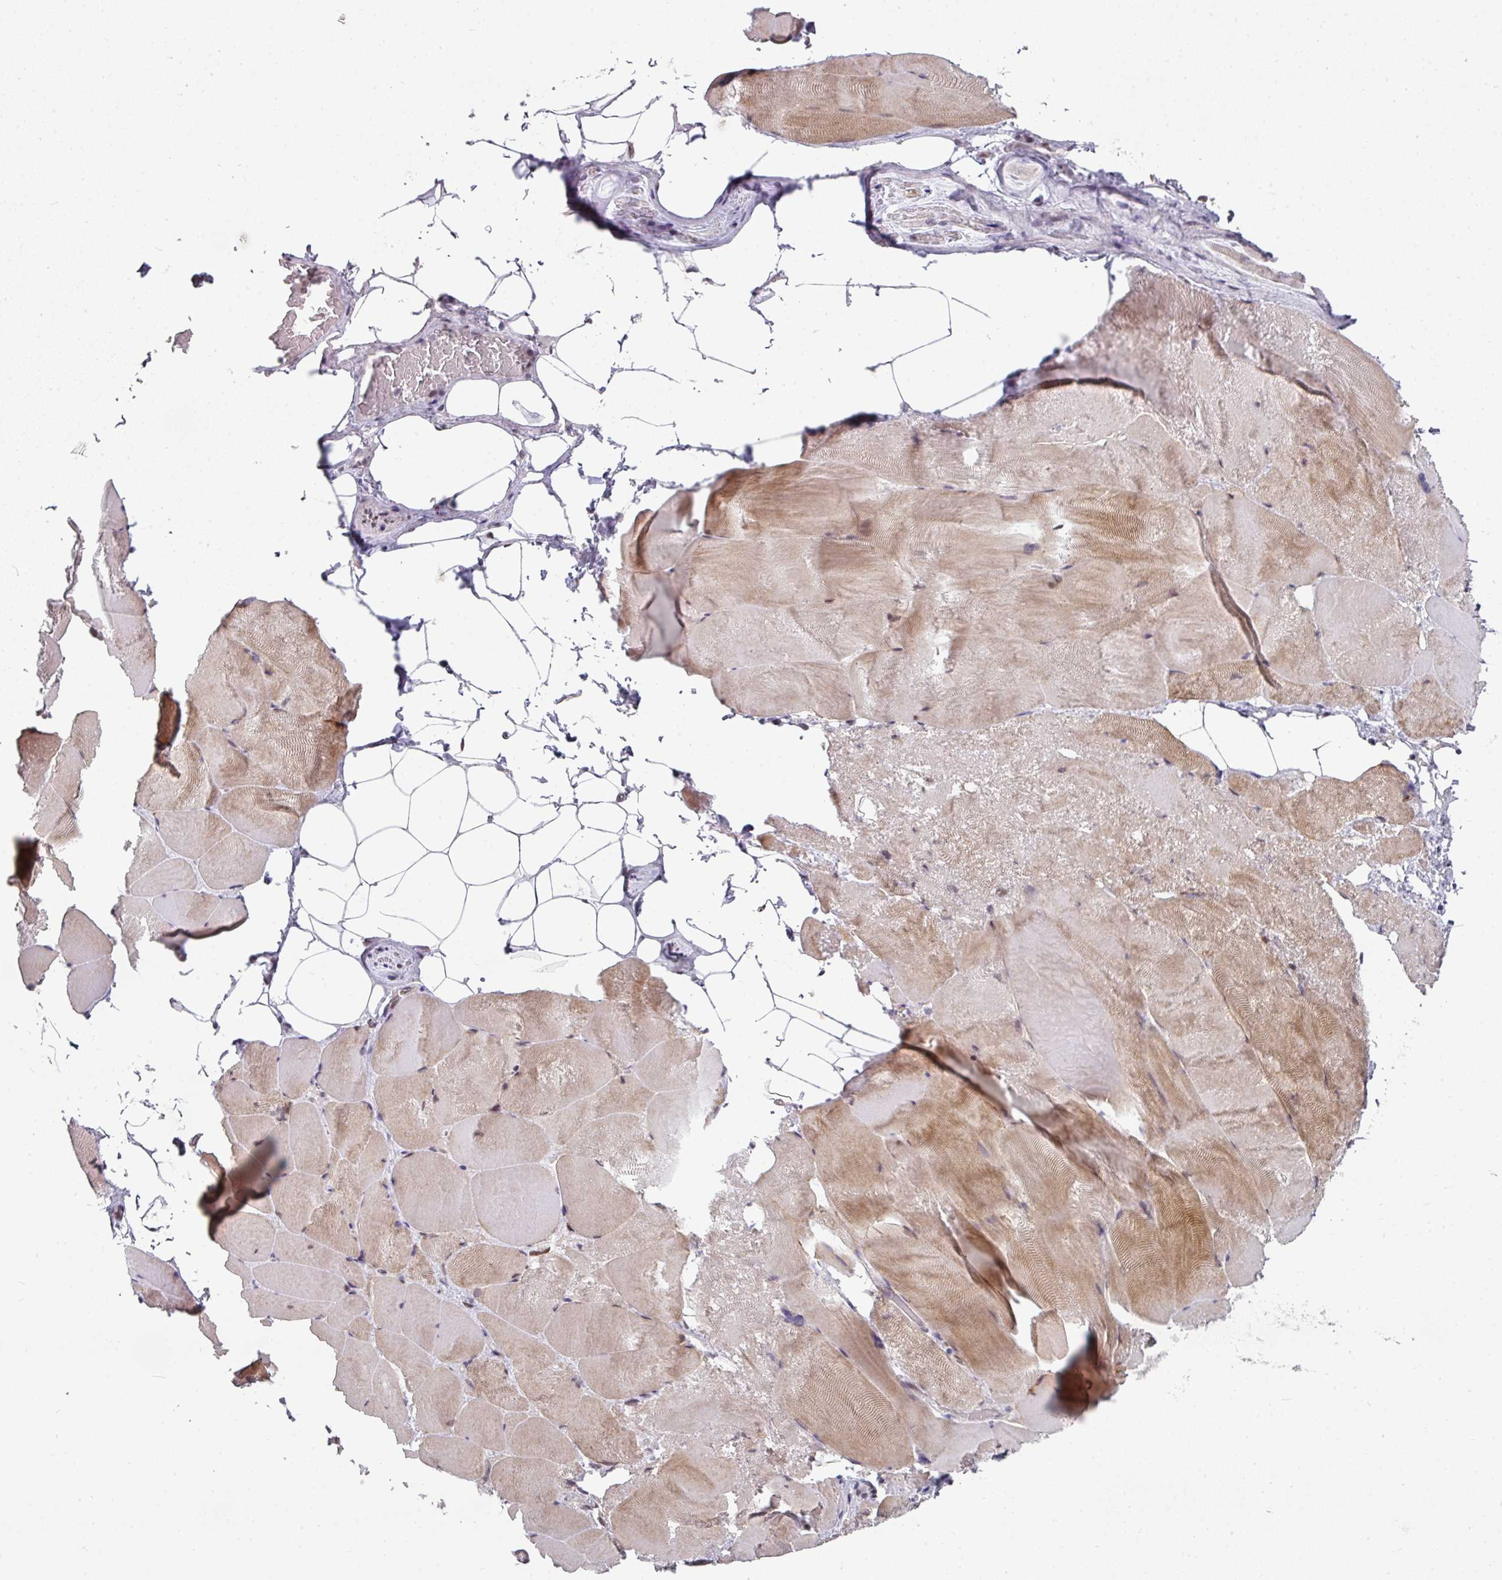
{"staining": {"intensity": "moderate", "quantity": "25%-75%", "location": "cytoplasmic/membranous,nuclear"}, "tissue": "skeletal muscle", "cell_type": "Myocytes", "image_type": "normal", "snomed": [{"axis": "morphology", "description": "Normal tissue, NOS"}, {"axis": "topography", "description": "Skeletal muscle"}], "caption": "The immunohistochemical stain highlights moderate cytoplasmic/membranous,nuclear staining in myocytes of benign skeletal muscle.", "gene": "ENSG00000283782", "patient": {"sex": "female", "age": 64}}